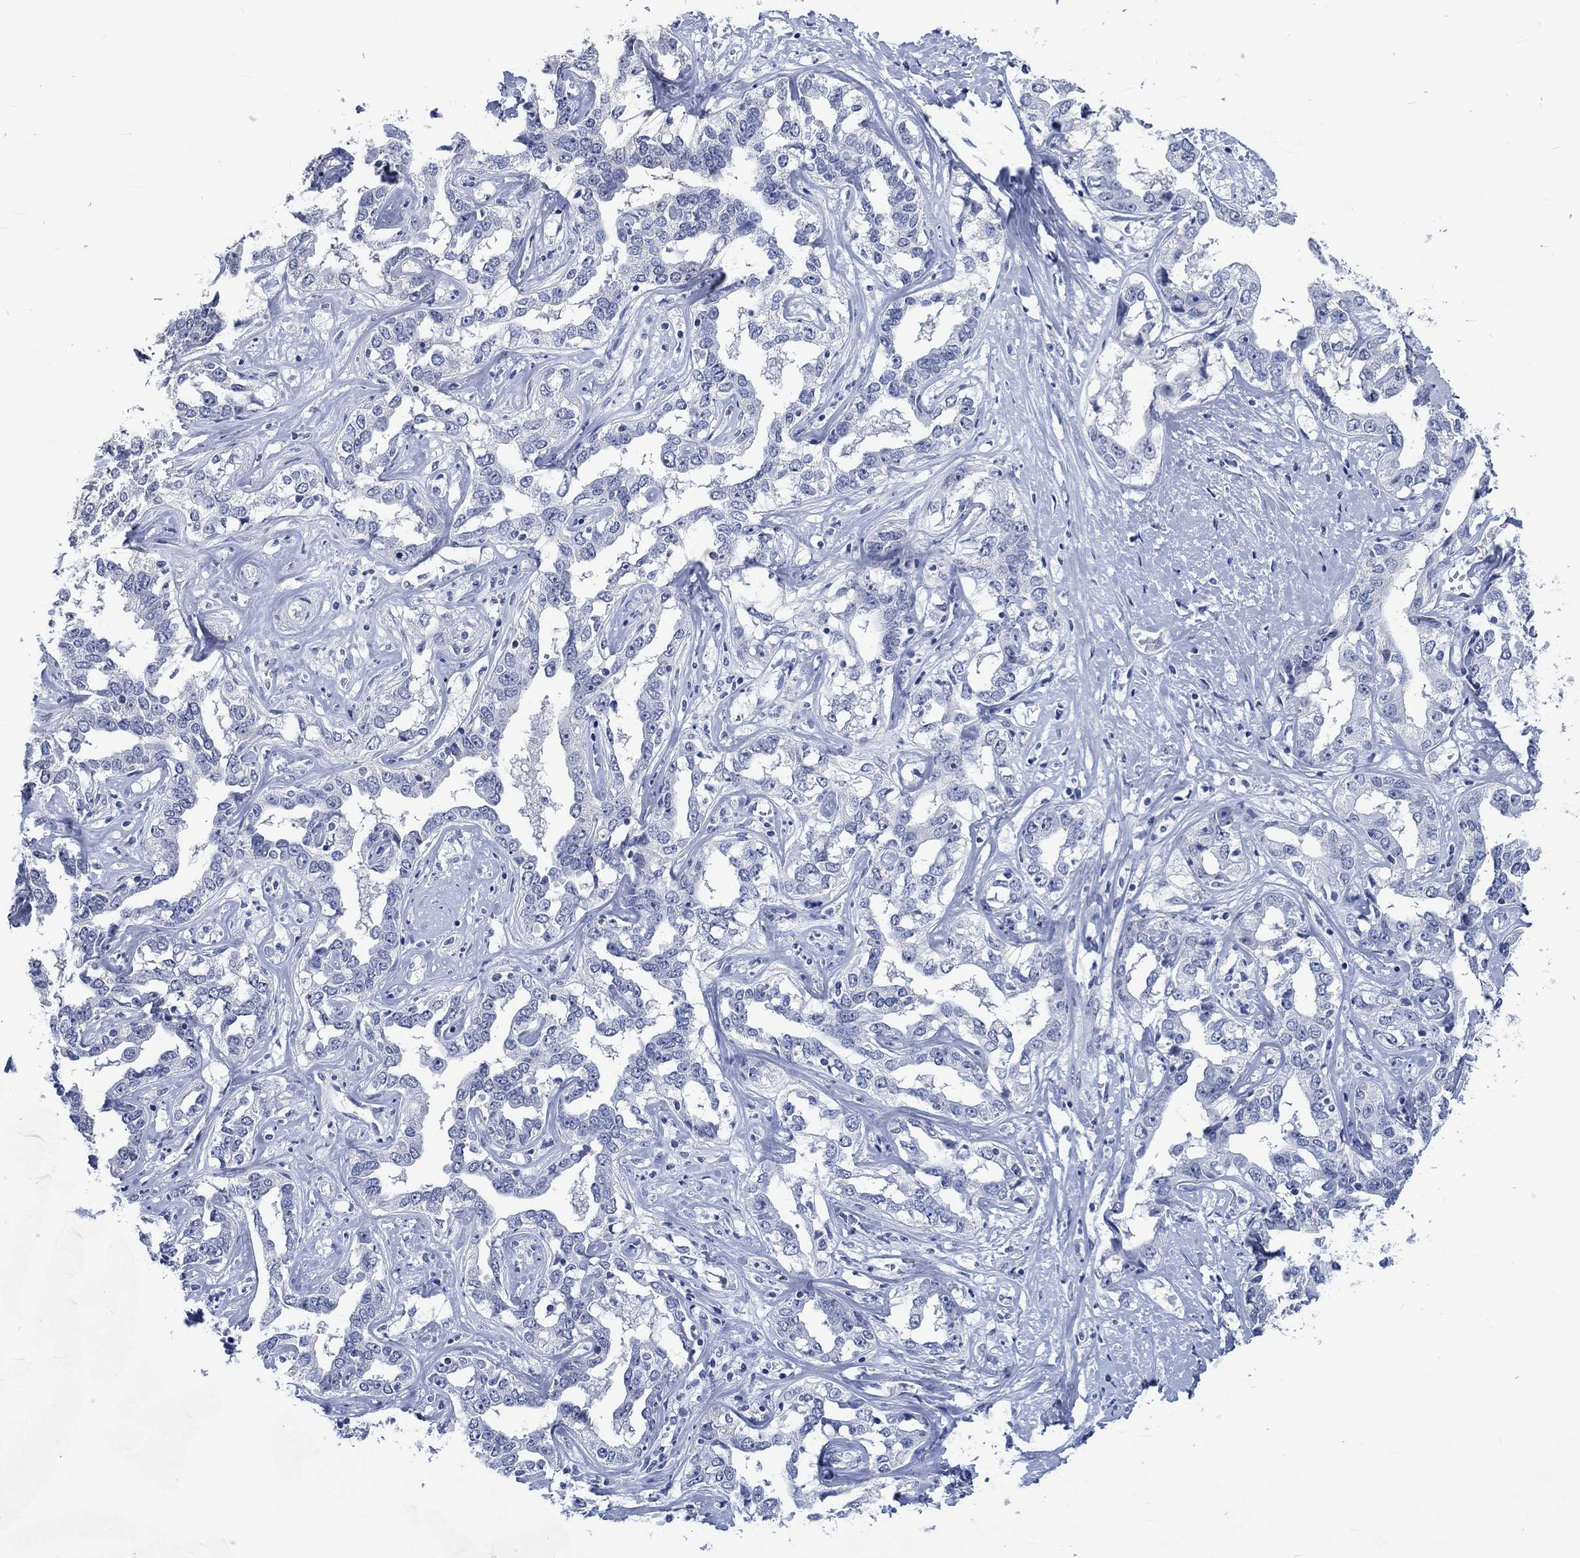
{"staining": {"intensity": "negative", "quantity": "none", "location": "none"}, "tissue": "liver cancer", "cell_type": "Tumor cells", "image_type": "cancer", "snomed": [{"axis": "morphology", "description": "Cholangiocarcinoma"}, {"axis": "topography", "description": "Liver"}], "caption": "High magnification brightfield microscopy of liver cancer stained with DAB (3,3'-diaminobenzidine) (brown) and counterstained with hematoxylin (blue): tumor cells show no significant positivity.", "gene": "C4orf47", "patient": {"sex": "male", "age": 59}}